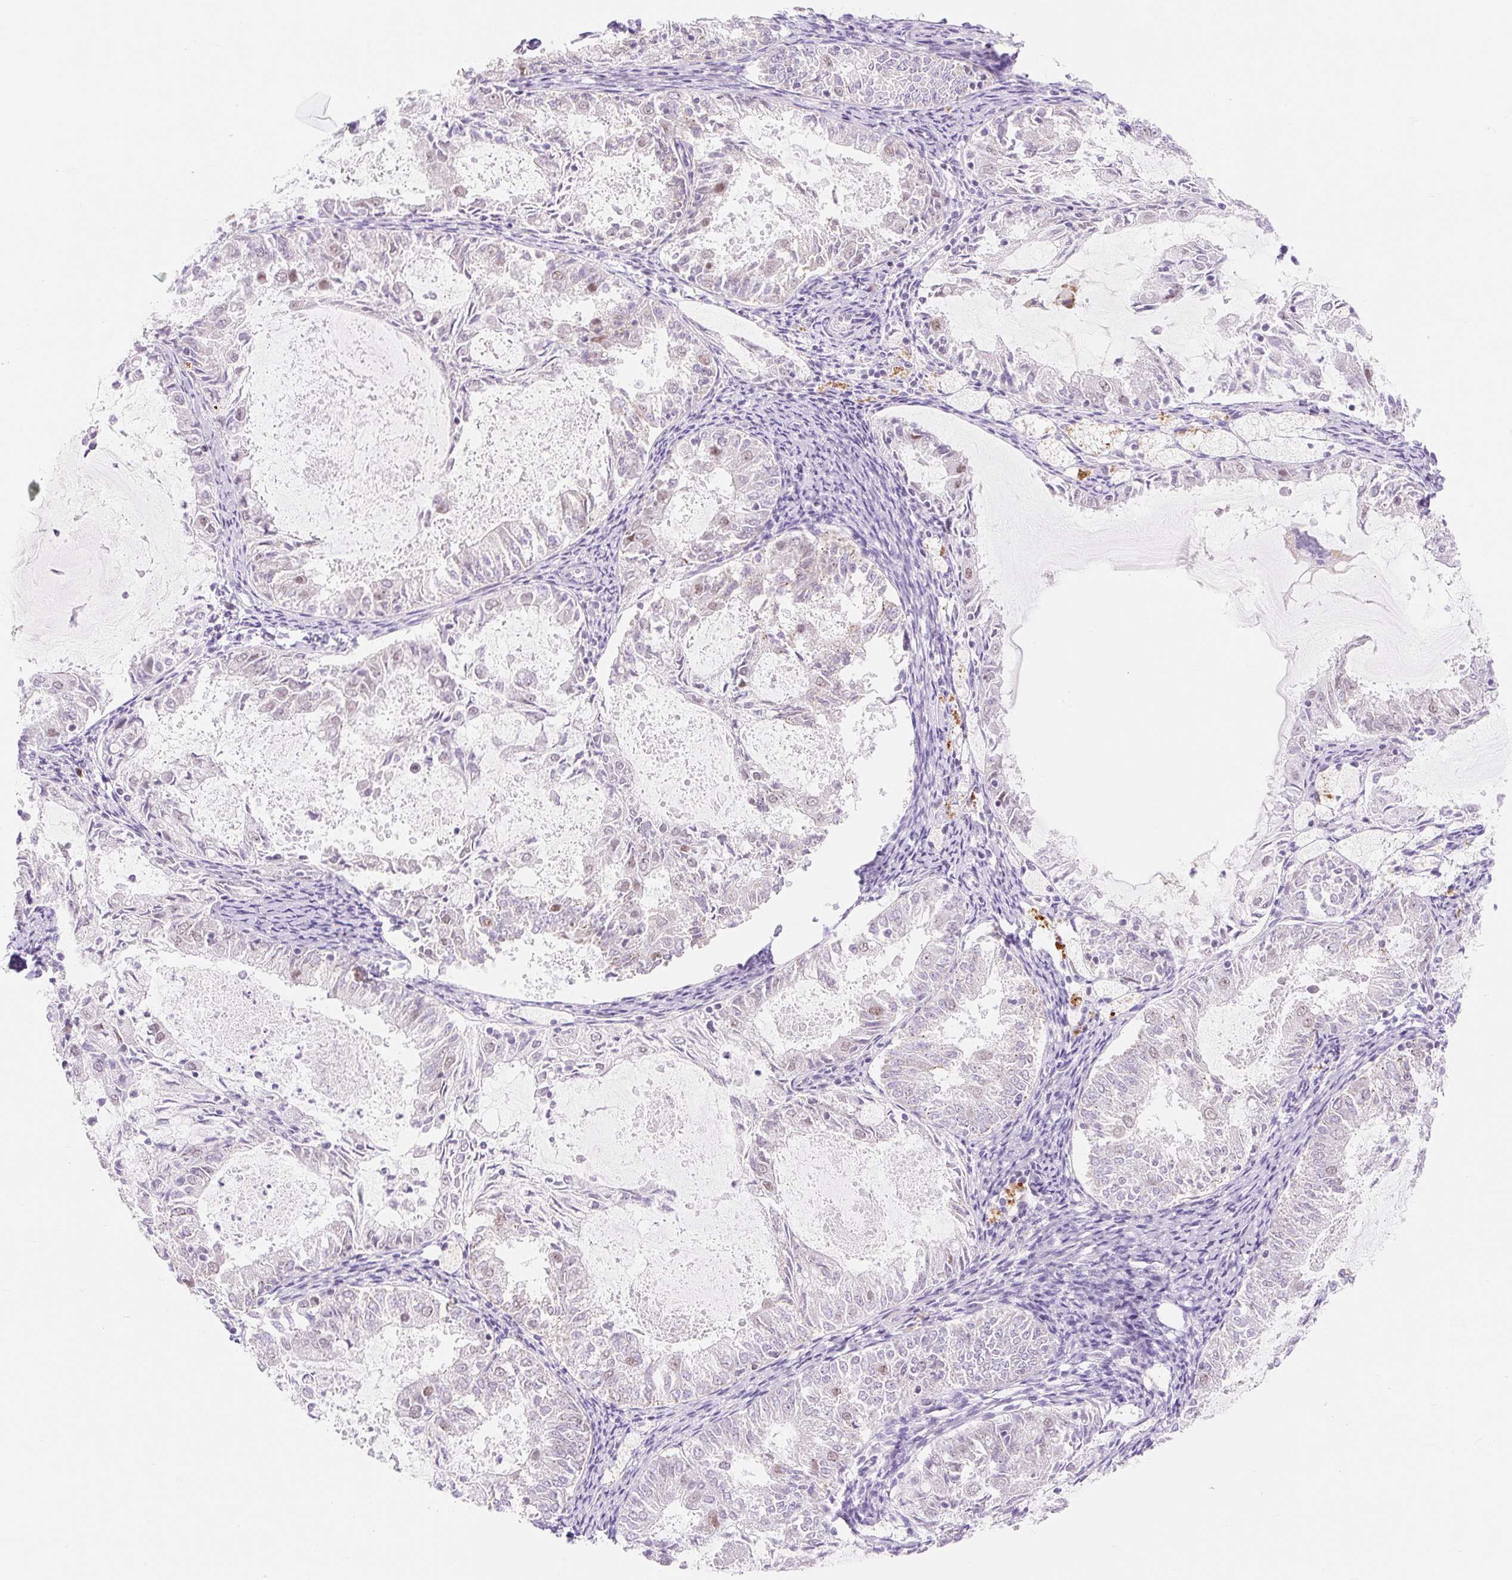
{"staining": {"intensity": "weak", "quantity": "<25%", "location": "nuclear"}, "tissue": "endometrial cancer", "cell_type": "Tumor cells", "image_type": "cancer", "snomed": [{"axis": "morphology", "description": "Adenocarcinoma, NOS"}, {"axis": "topography", "description": "Endometrium"}], "caption": "Tumor cells show no significant expression in adenocarcinoma (endometrial).", "gene": "H2BW1", "patient": {"sex": "female", "age": 57}}